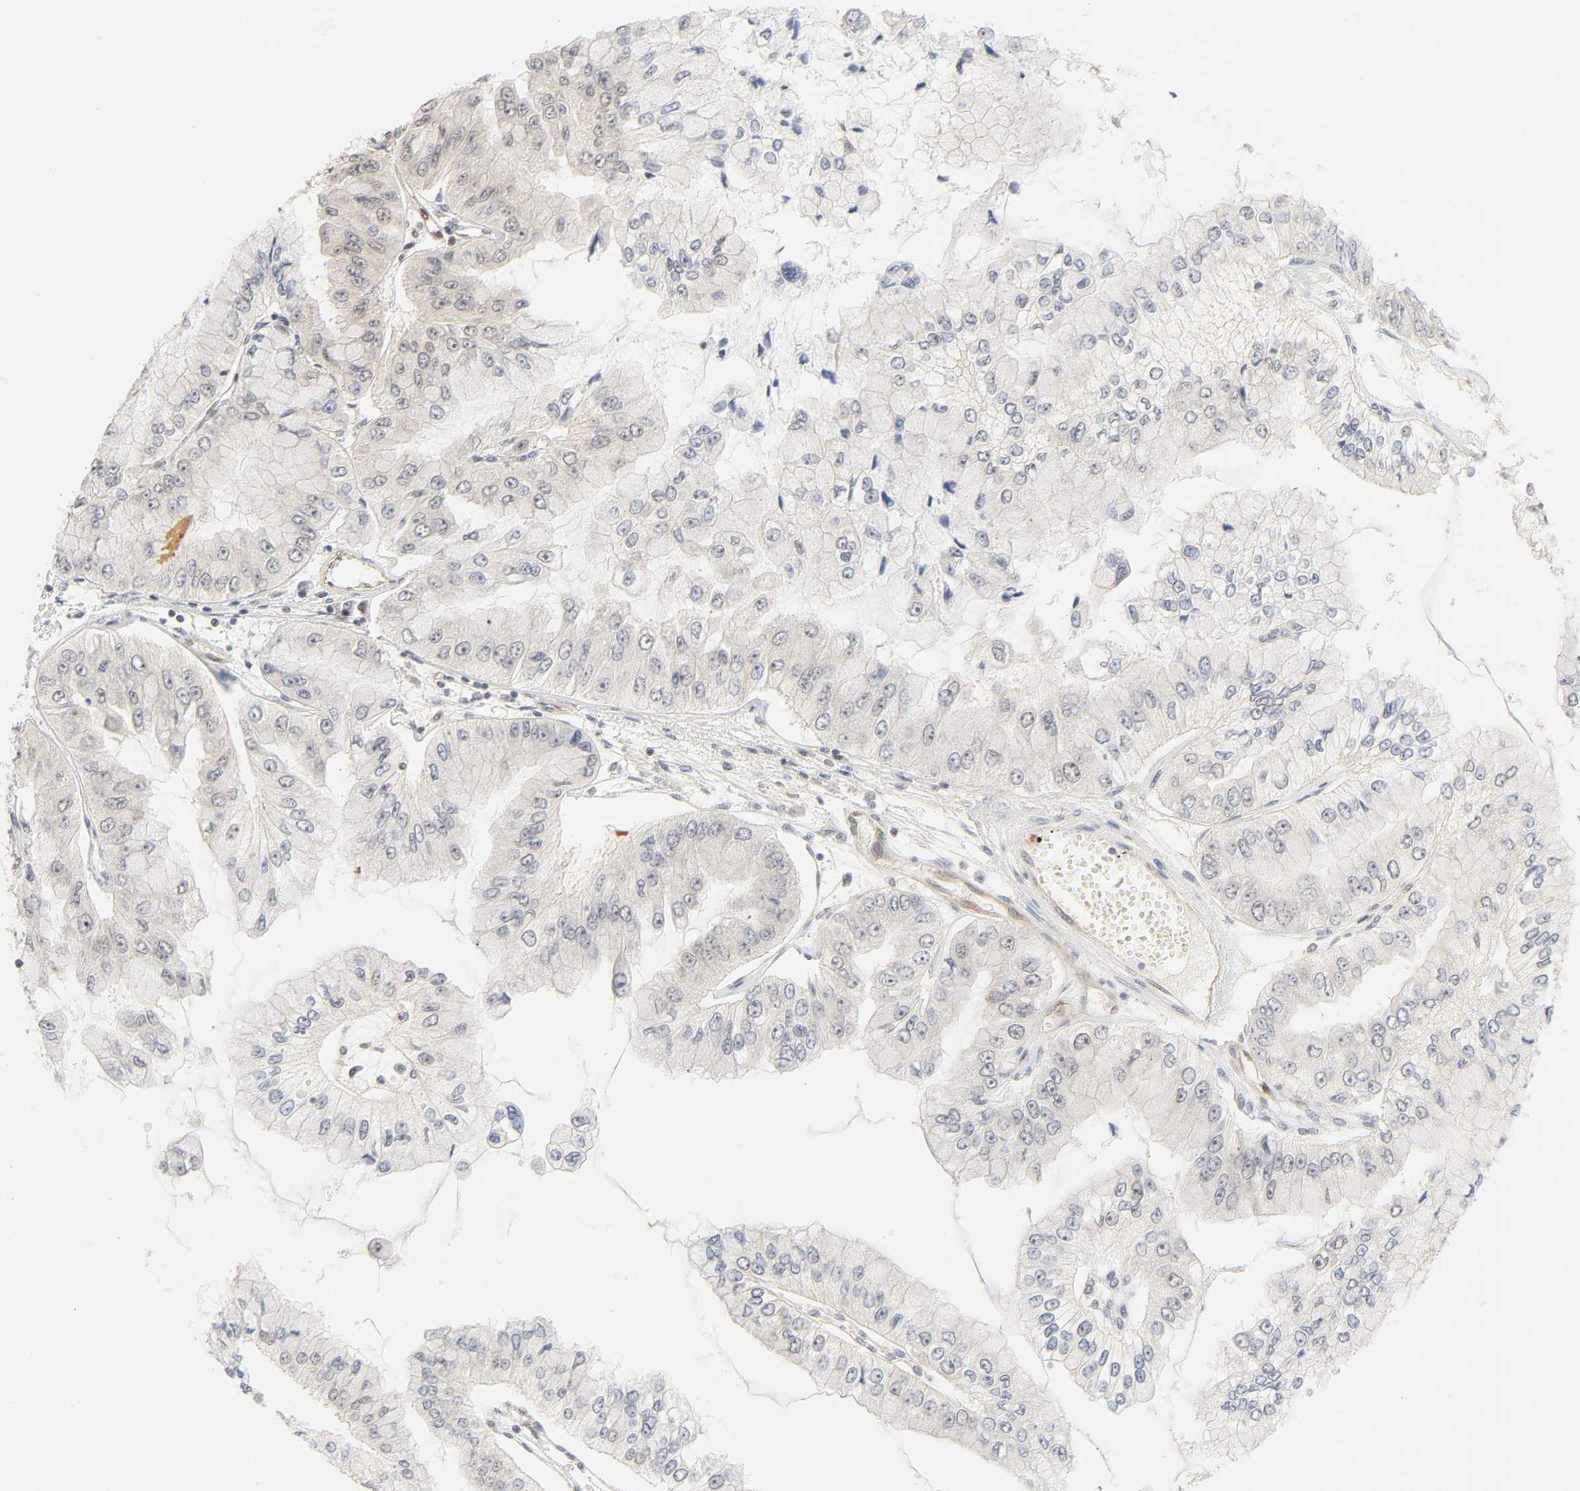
{"staining": {"intensity": "negative", "quantity": "none", "location": "none"}, "tissue": "liver cancer", "cell_type": "Tumor cells", "image_type": "cancer", "snomed": [{"axis": "morphology", "description": "Cholangiocarcinoma"}, {"axis": "topography", "description": "Liver"}], "caption": "DAB (3,3'-diaminobenzidine) immunohistochemical staining of human liver cholangiocarcinoma displays no significant staining in tumor cells.", "gene": "CDC37", "patient": {"sex": "female", "age": 79}}